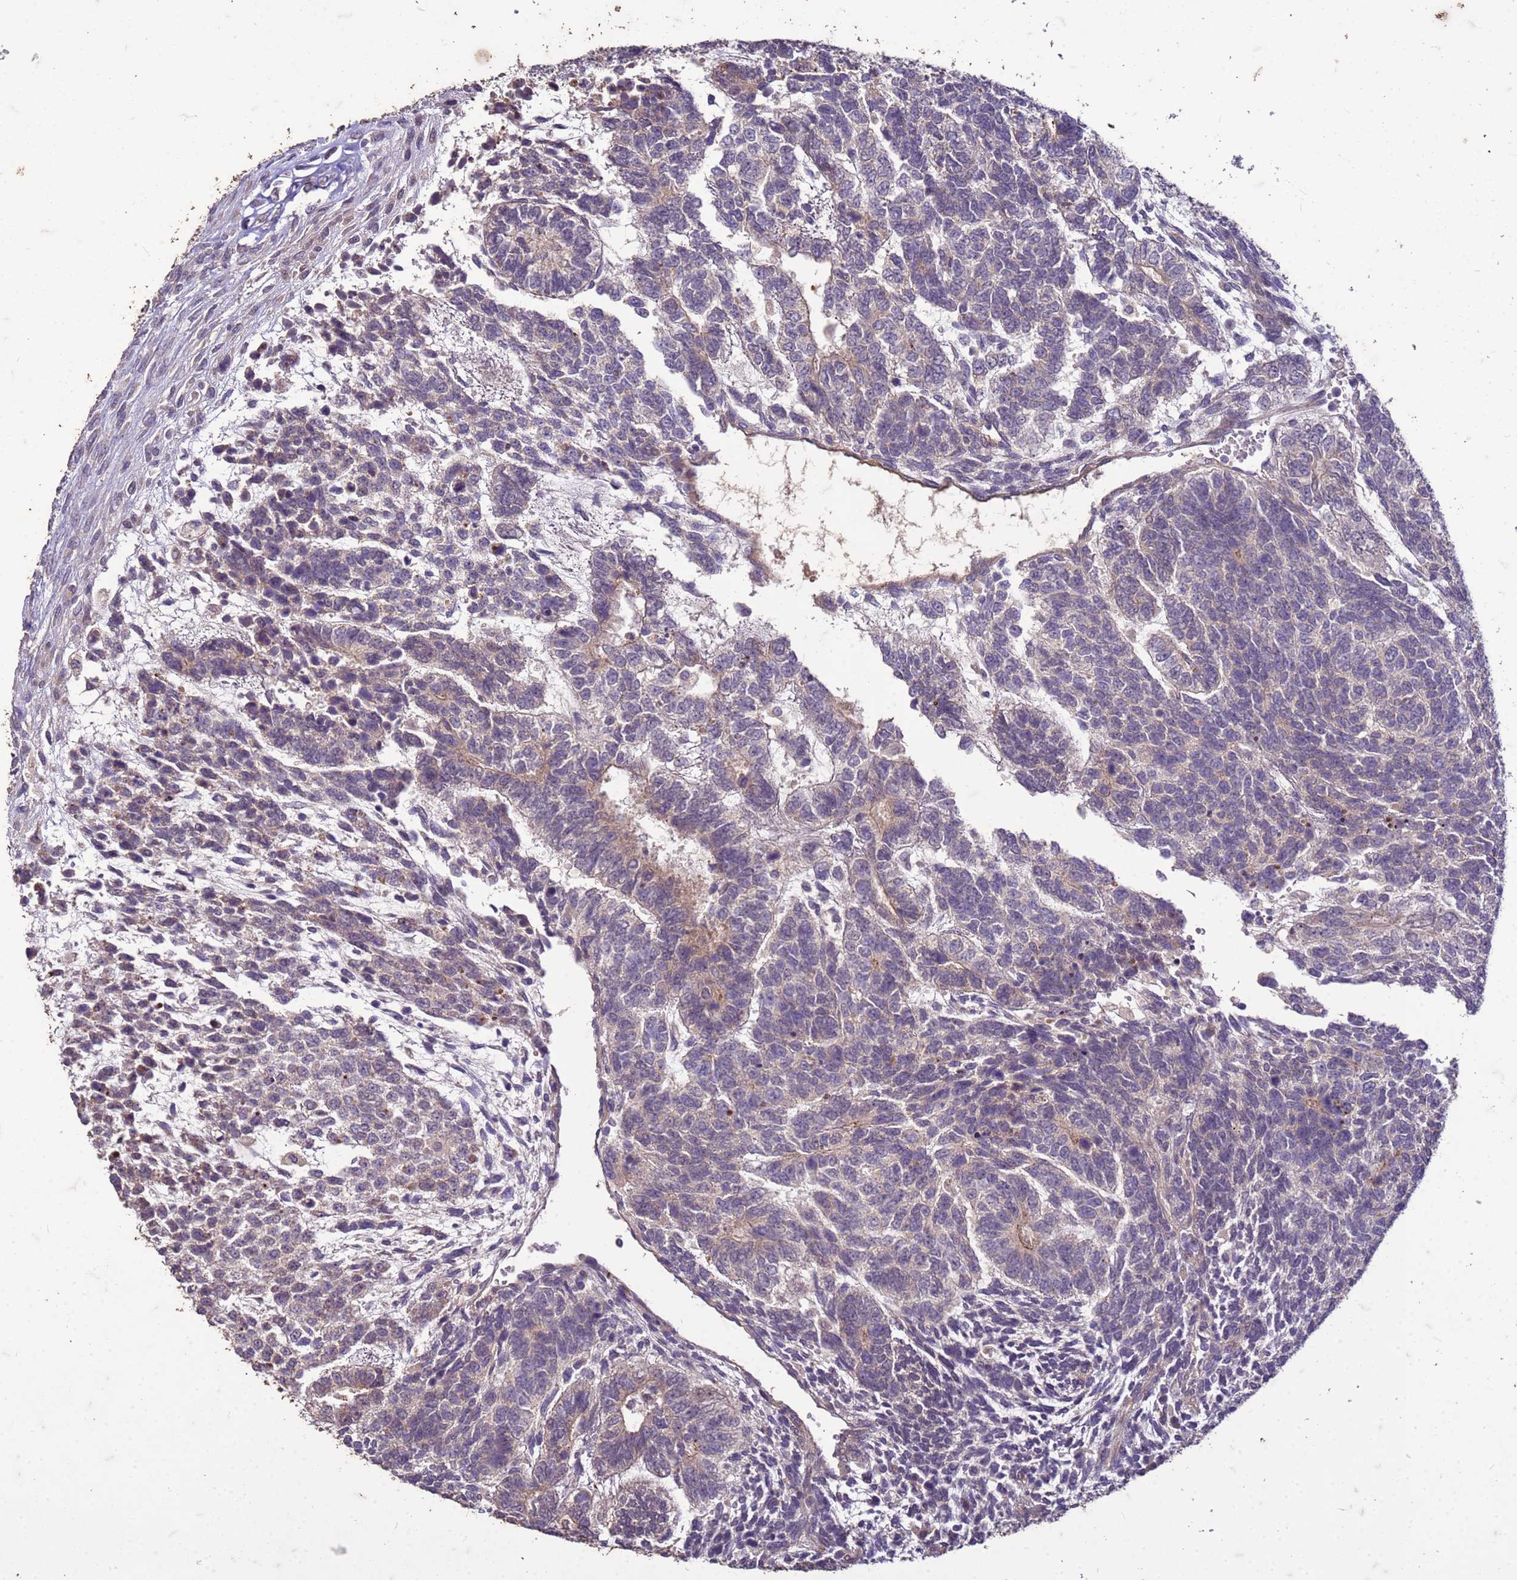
{"staining": {"intensity": "weak", "quantity": "<25%", "location": "cytoplasmic/membranous"}, "tissue": "testis cancer", "cell_type": "Tumor cells", "image_type": "cancer", "snomed": [{"axis": "morphology", "description": "Carcinoma, Embryonal, NOS"}, {"axis": "topography", "description": "Testis"}], "caption": "This is an IHC micrograph of human embryonal carcinoma (testis). There is no expression in tumor cells.", "gene": "FAM184B", "patient": {"sex": "male", "age": 23}}